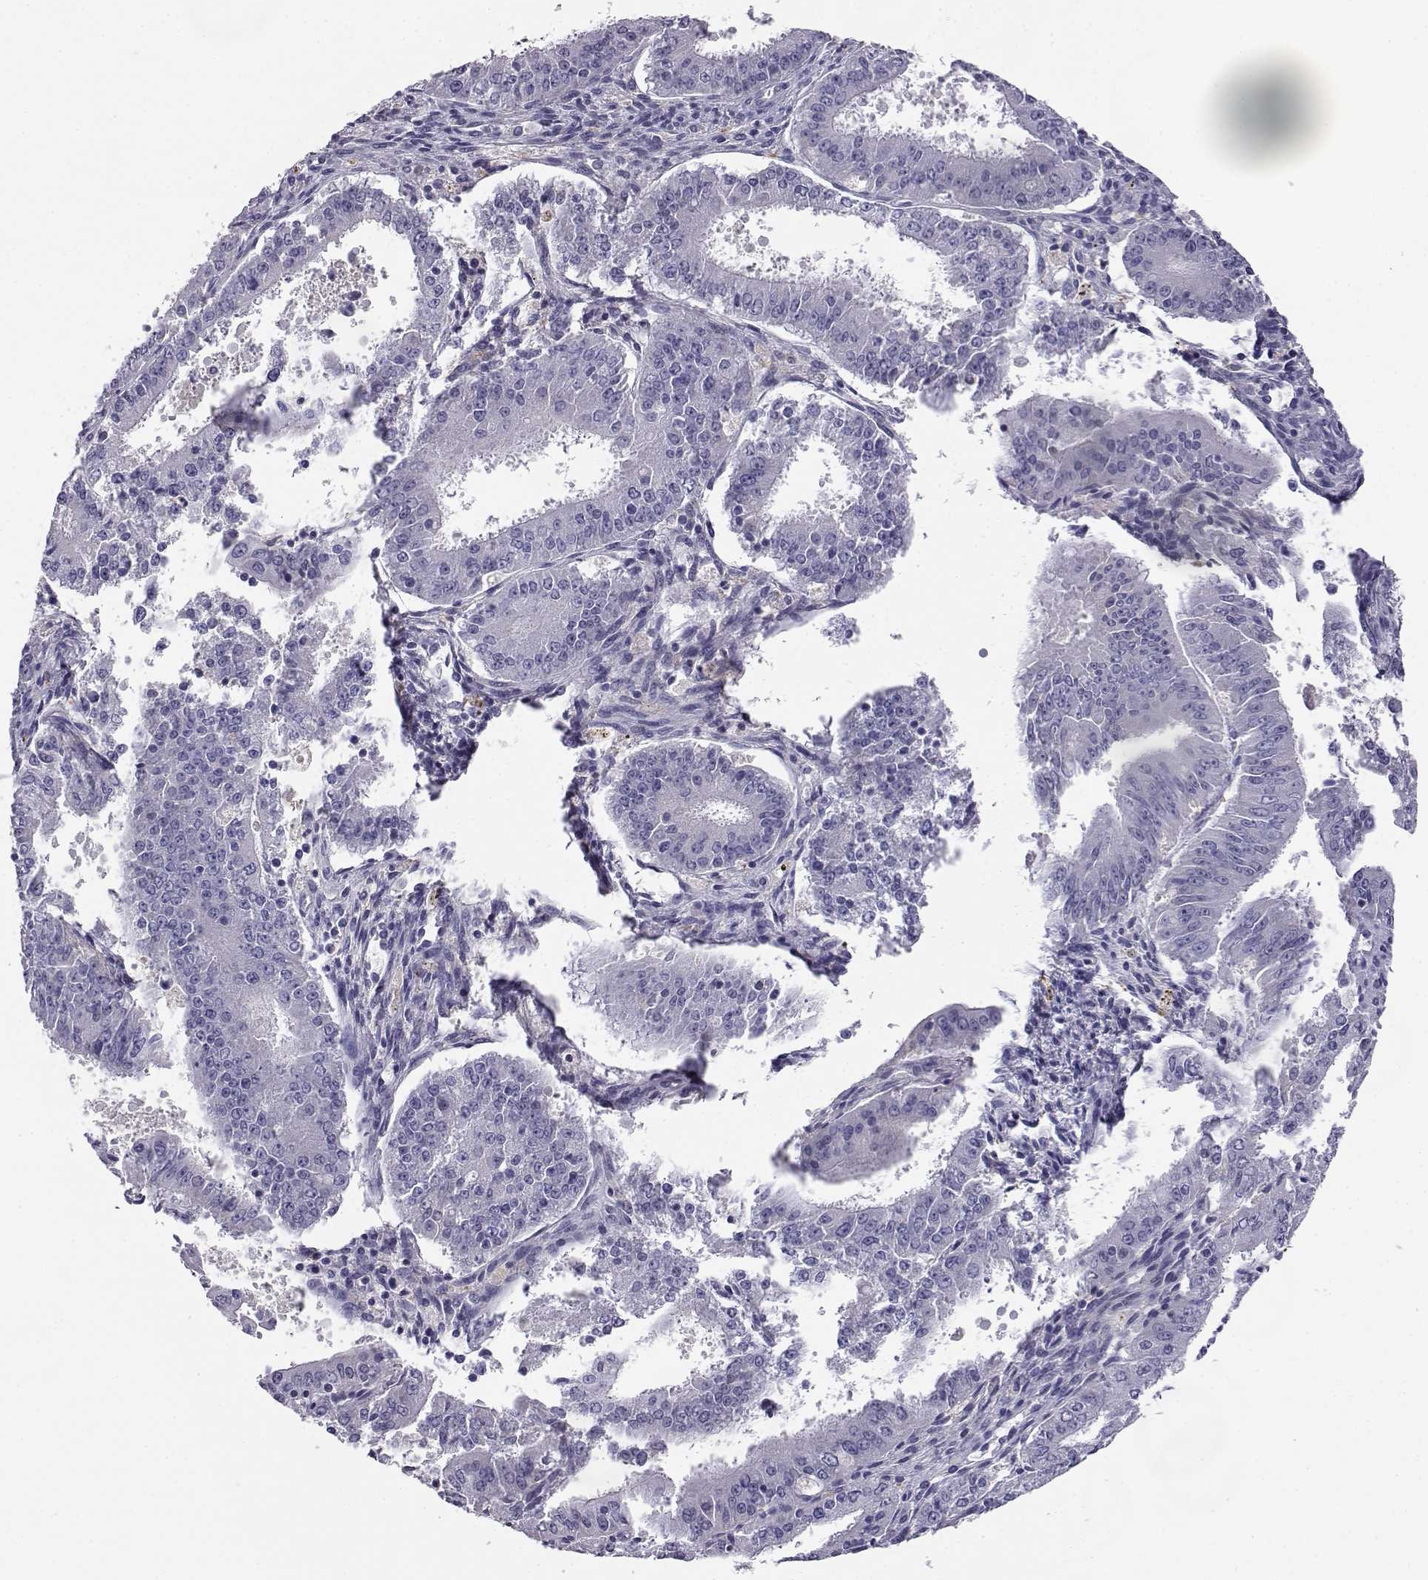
{"staining": {"intensity": "negative", "quantity": "none", "location": "none"}, "tissue": "ovarian cancer", "cell_type": "Tumor cells", "image_type": "cancer", "snomed": [{"axis": "morphology", "description": "Carcinoma, endometroid"}, {"axis": "topography", "description": "Ovary"}], "caption": "Immunohistochemistry image of human ovarian endometroid carcinoma stained for a protein (brown), which reveals no positivity in tumor cells.", "gene": "AKR1B1", "patient": {"sex": "female", "age": 42}}